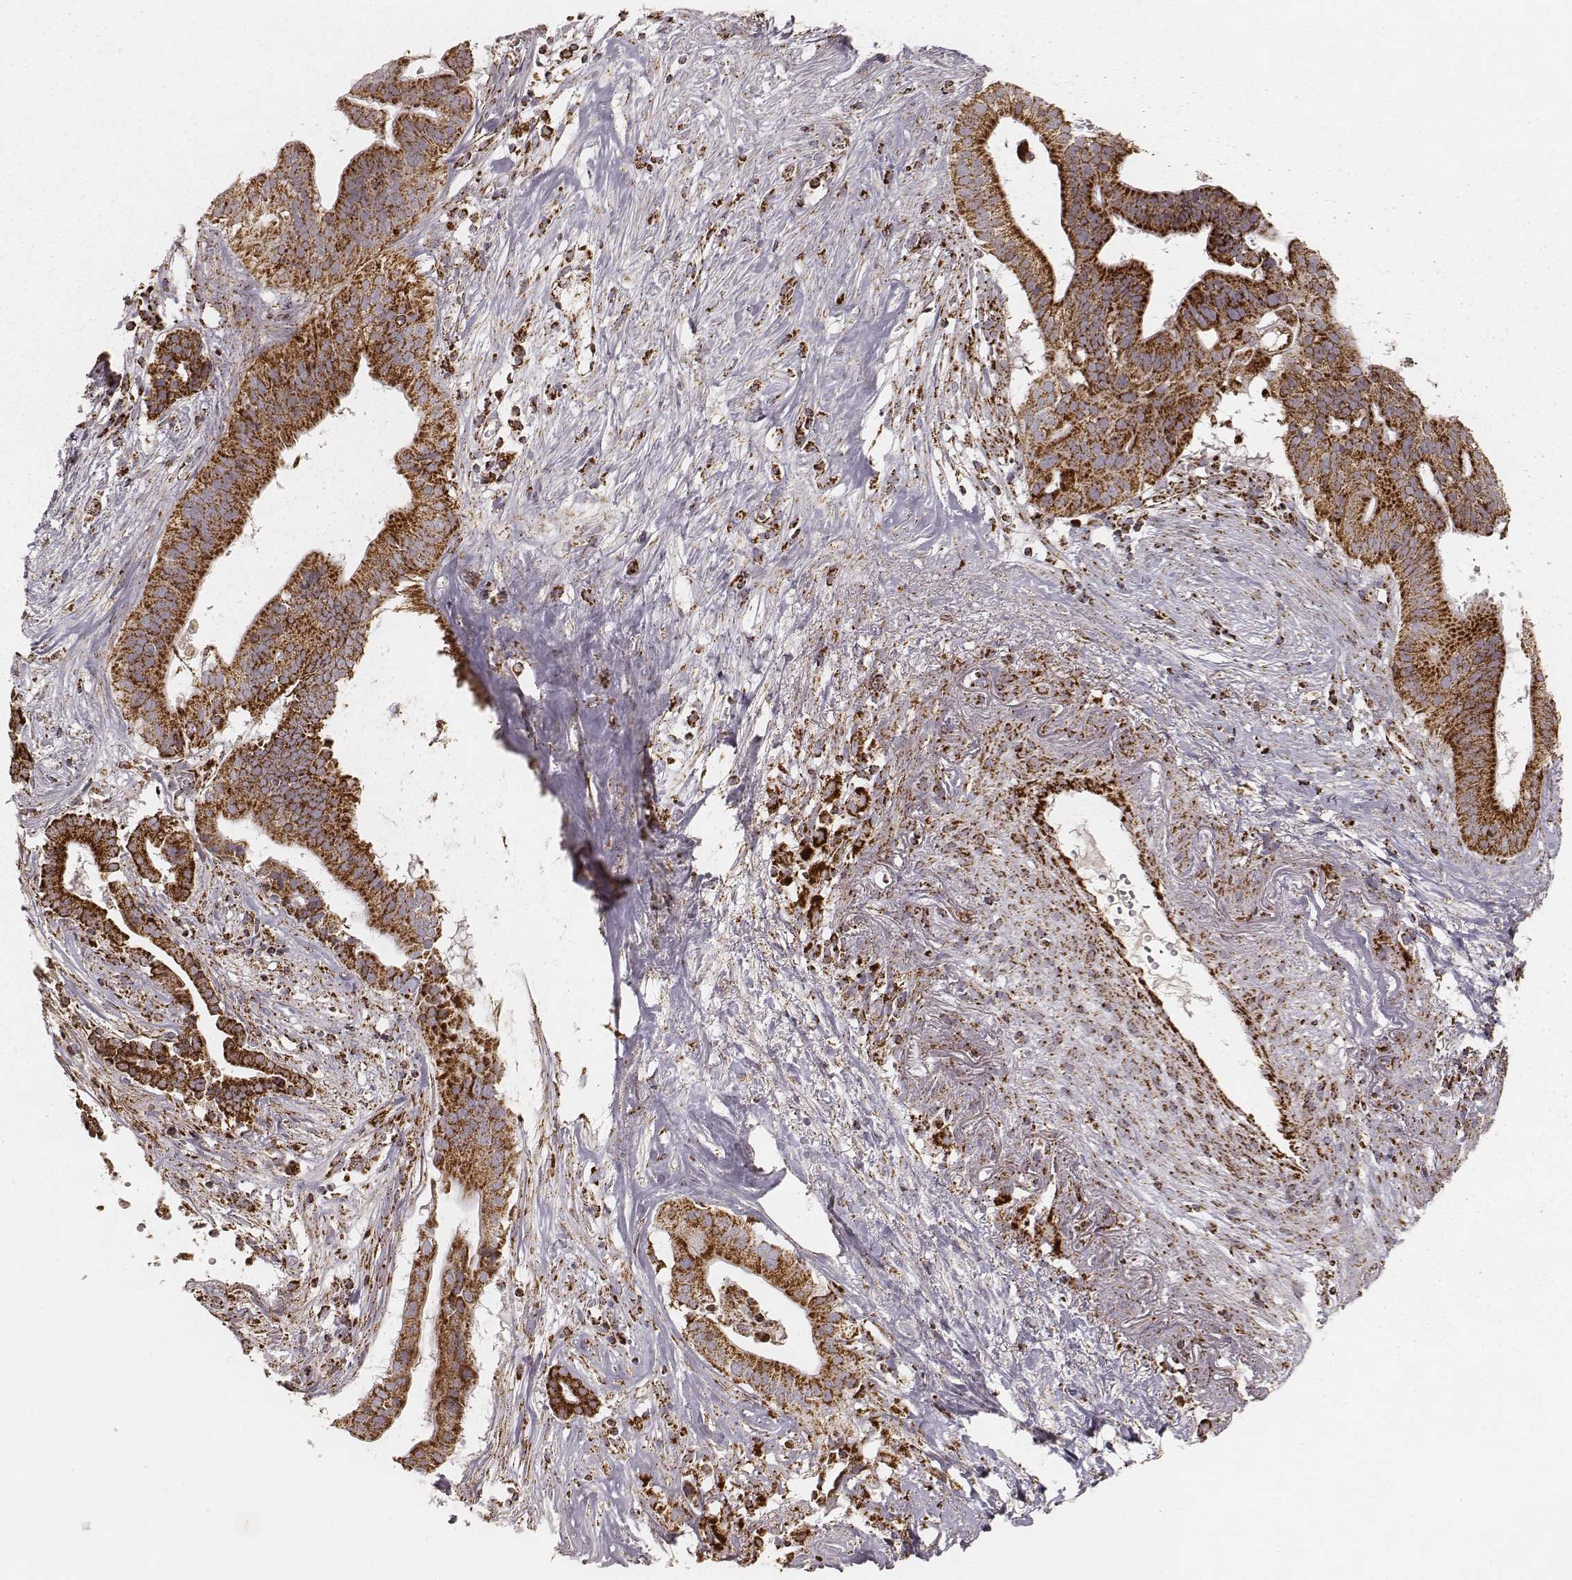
{"staining": {"intensity": "strong", "quantity": ">75%", "location": "cytoplasmic/membranous"}, "tissue": "pancreatic cancer", "cell_type": "Tumor cells", "image_type": "cancer", "snomed": [{"axis": "morphology", "description": "Adenocarcinoma, NOS"}, {"axis": "topography", "description": "Pancreas"}], "caption": "Immunohistochemical staining of pancreatic adenocarcinoma exhibits strong cytoplasmic/membranous protein positivity in approximately >75% of tumor cells.", "gene": "CS", "patient": {"sex": "male", "age": 61}}